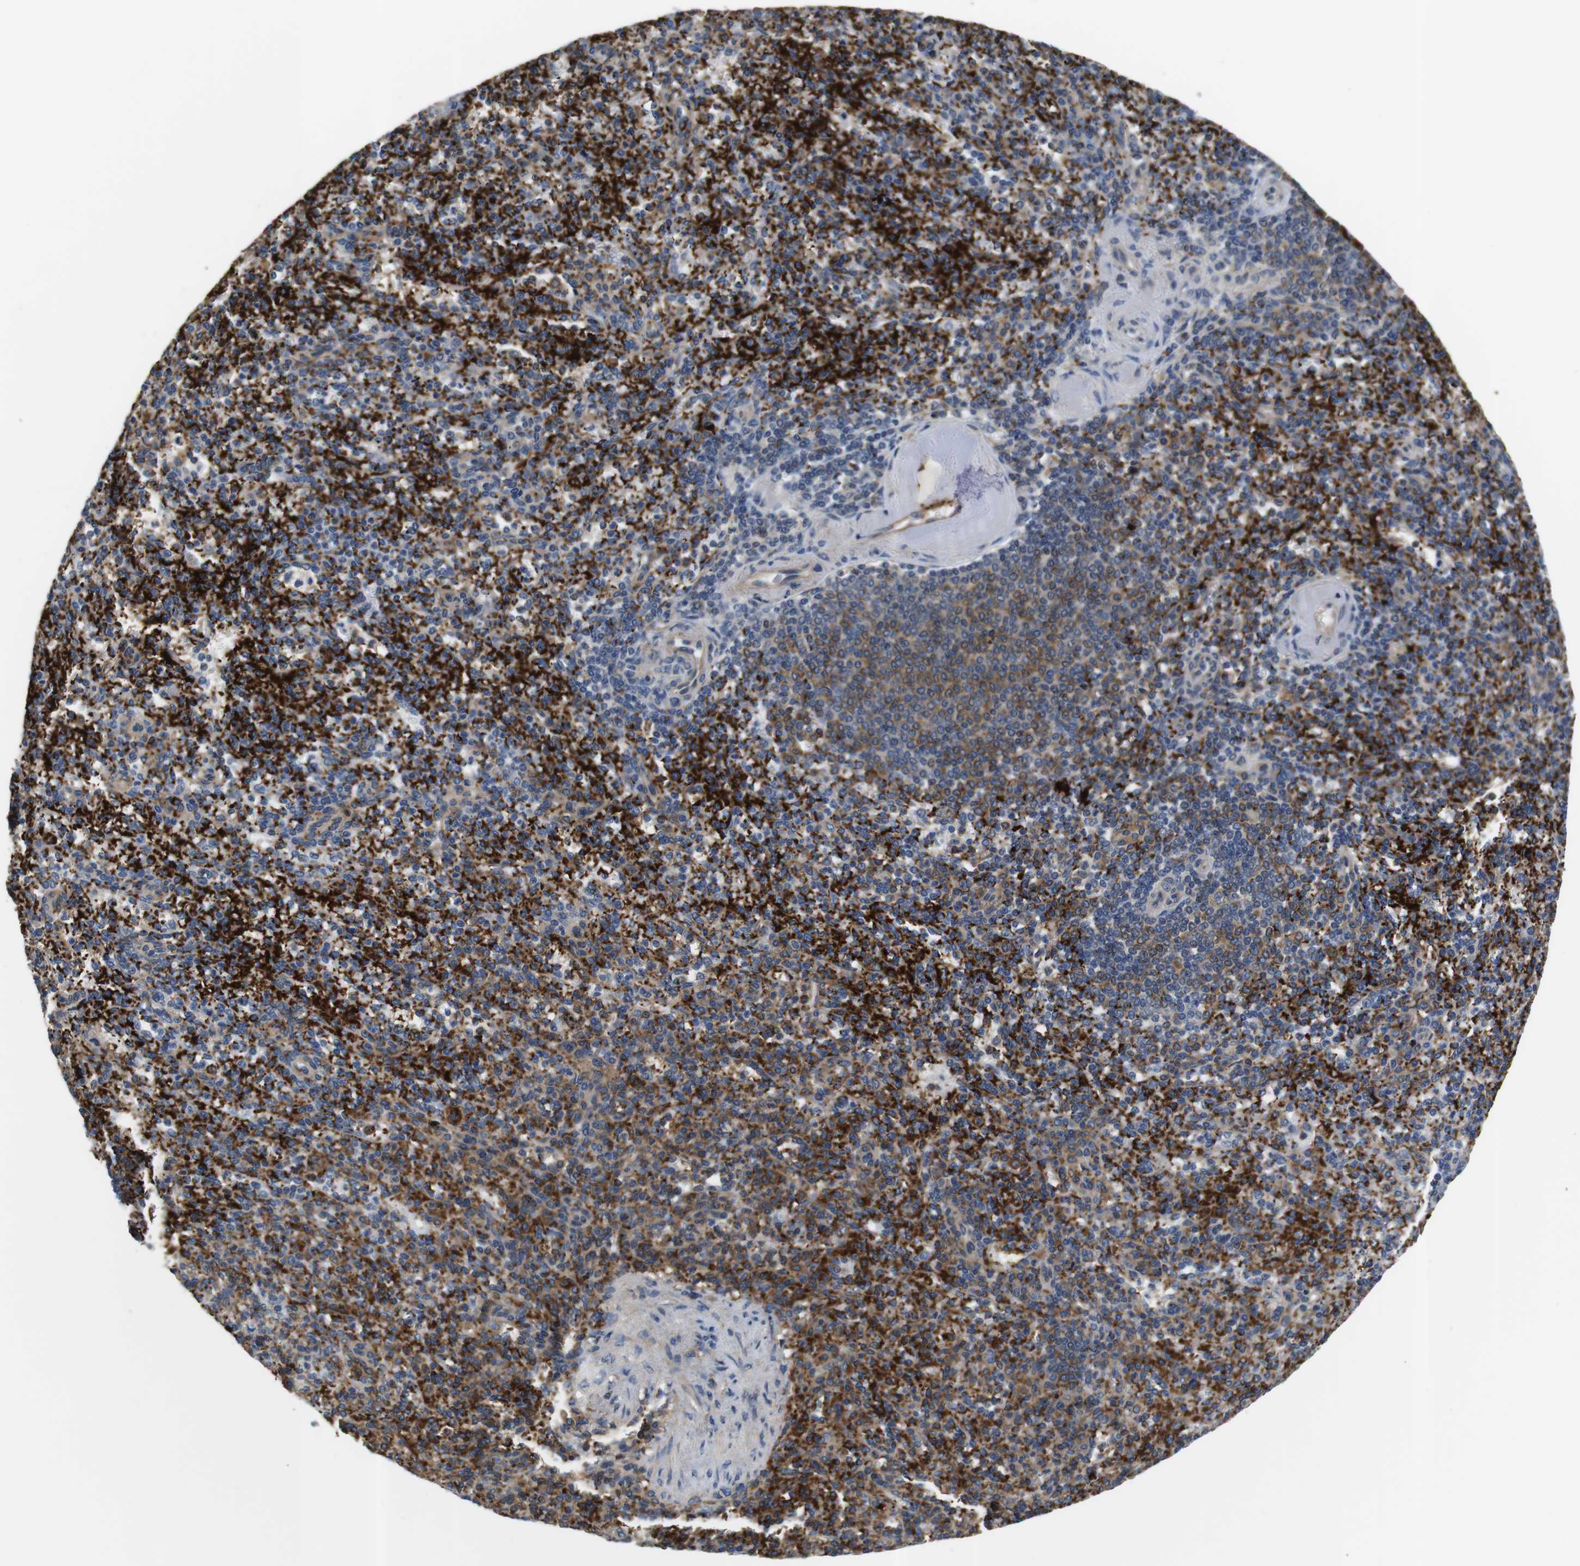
{"staining": {"intensity": "strong", "quantity": ">75%", "location": "cytoplasmic/membranous"}, "tissue": "spleen", "cell_type": "Cells in red pulp", "image_type": "normal", "snomed": [{"axis": "morphology", "description": "Normal tissue, NOS"}, {"axis": "topography", "description": "Spleen"}], "caption": "Immunohistochemical staining of normal spleen exhibits high levels of strong cytoplasmic/membranous expression in approximately >75% of cells in red pulp.", "gene": "HERPUD2", "patient": {"sex": "female", "age": 74}}